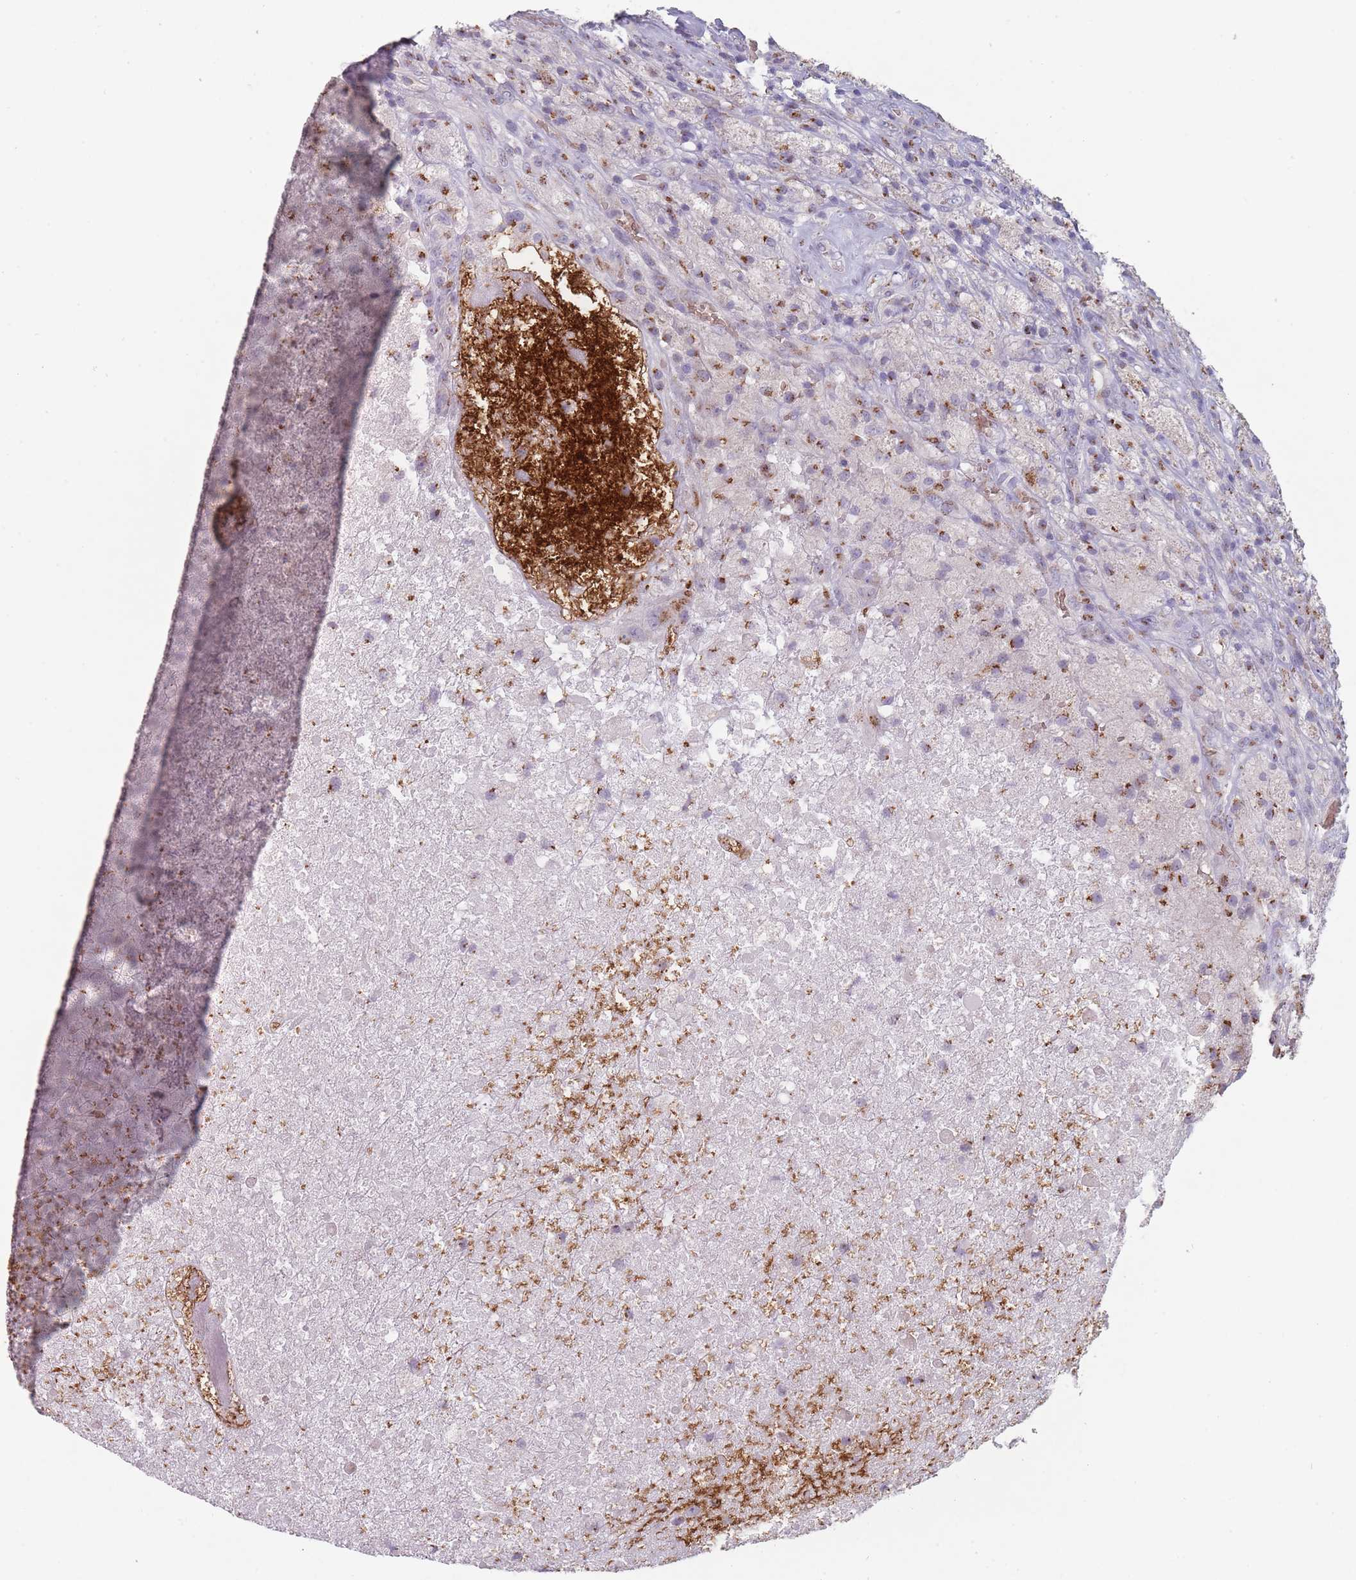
{"staining": {"intensity": "moderate", "quantity": ">75%", "location": "cytoplasmic/membranous"}, "tissue": "glioma", "cell_type": "Tumor cells", "image_type": "cancer", "snomed": [{"axis": "morphology", "description": "Glioma, malignant, High grade"}, {"axis": "topography", "description": "Brain"}], "caption": "A histopathology image of human glioma stained for a protein reveals moderate cytoplasmic/membranous brown staining in tumor cells.", "gene": "MAN1B1", "patient": {"sex": "male", "age": 69}}